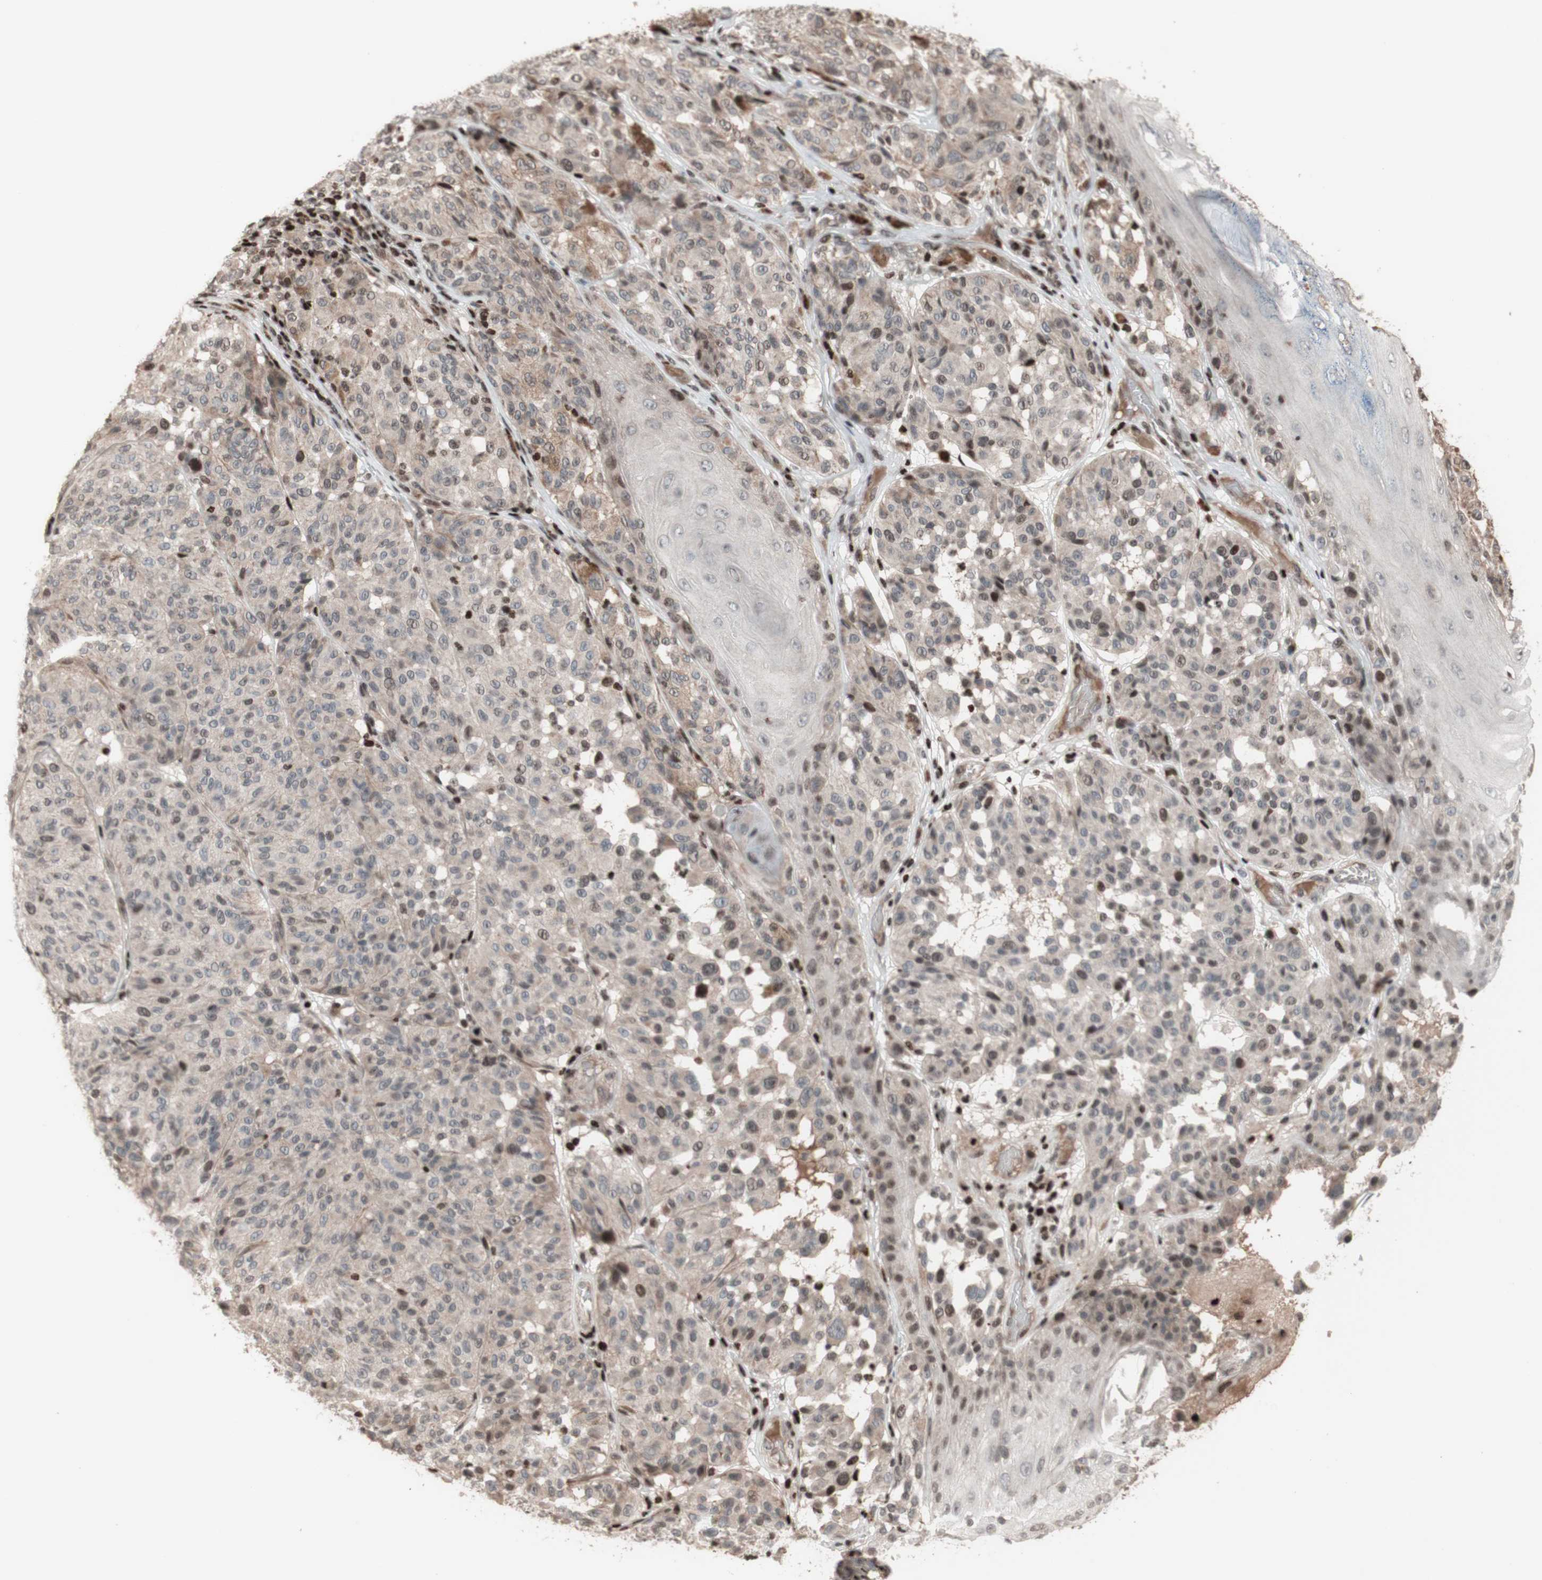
{"staining": {"intensity": "negative", "quantity": "none", "location": "none"}, "tissue": "melanoma", "cell_type": "Tumor cells", "image_type": "cancer", "snomed": [{"axis": "morphology", "description": "Malignant melanoma, NOS"}, {"axis": "topography", "description": "Skin"}], "caption": "Tumor cells show no significant staining in malignant melanoma.", "gene": "POLA1", "patient": {"sex": "female", "age": 46}}